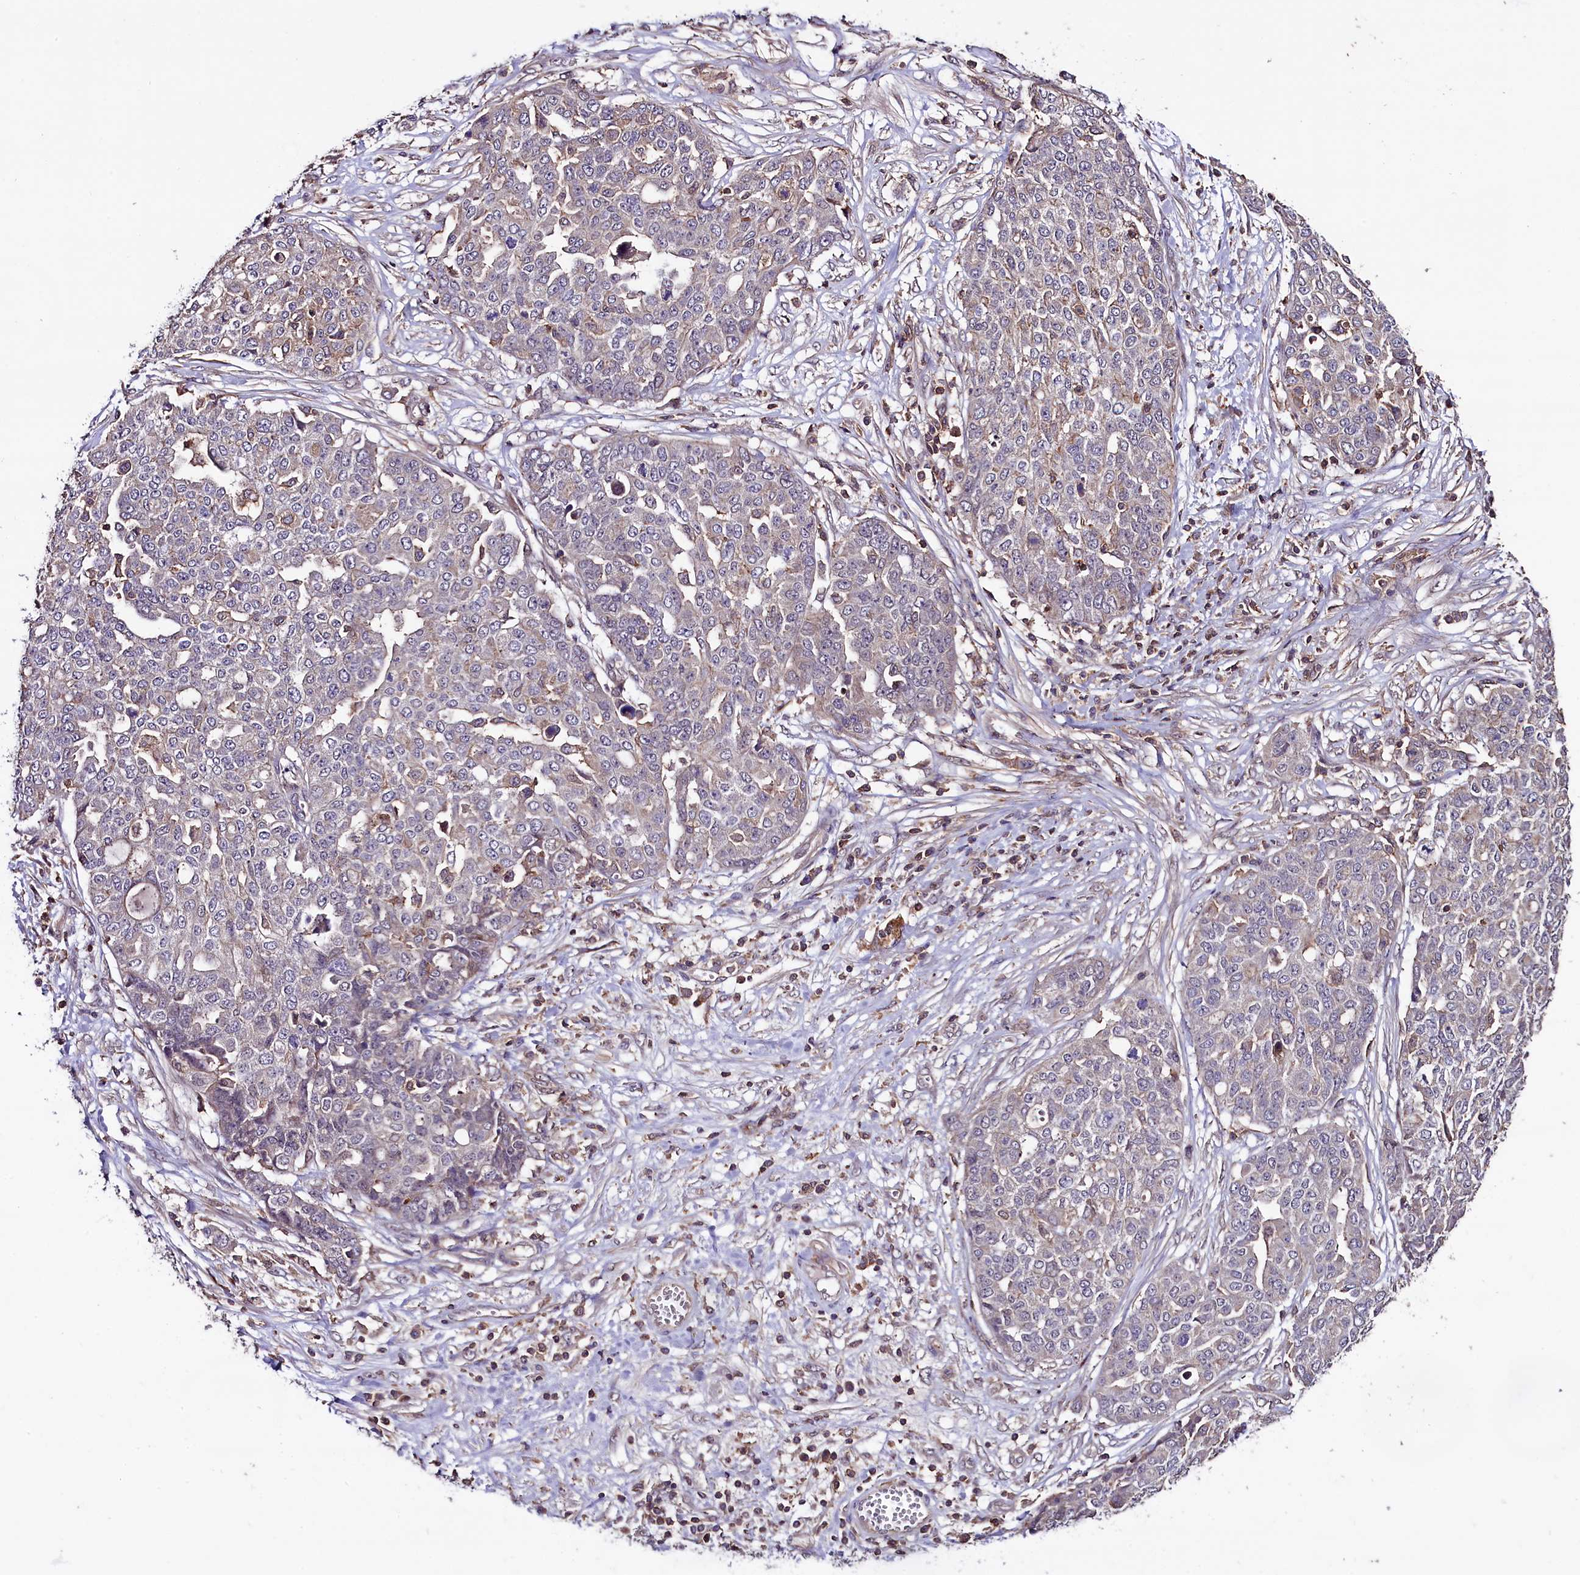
{"staining": {"intensity": "weak", "quantity": "<25%", "location": "cytoplasmic/membranous"}, "tissue": "ovarian cancer", "cell_type": "Tumor cells", "image_type": "cancer", "snomed": [{"axis": "morphology", "description": "Cystadenocarcinoma, serous, NOS"}, {"axis": "topography", "description": "Soft tissue"}, {"axis": "topography", "description": "Ovary"}], "caption": "This is an IHC micrograph of human ovarian cancer. There is no expression in tumor cells.", "gene": "SKIDA1", "patient": {"sex": "female", "age": 57}}